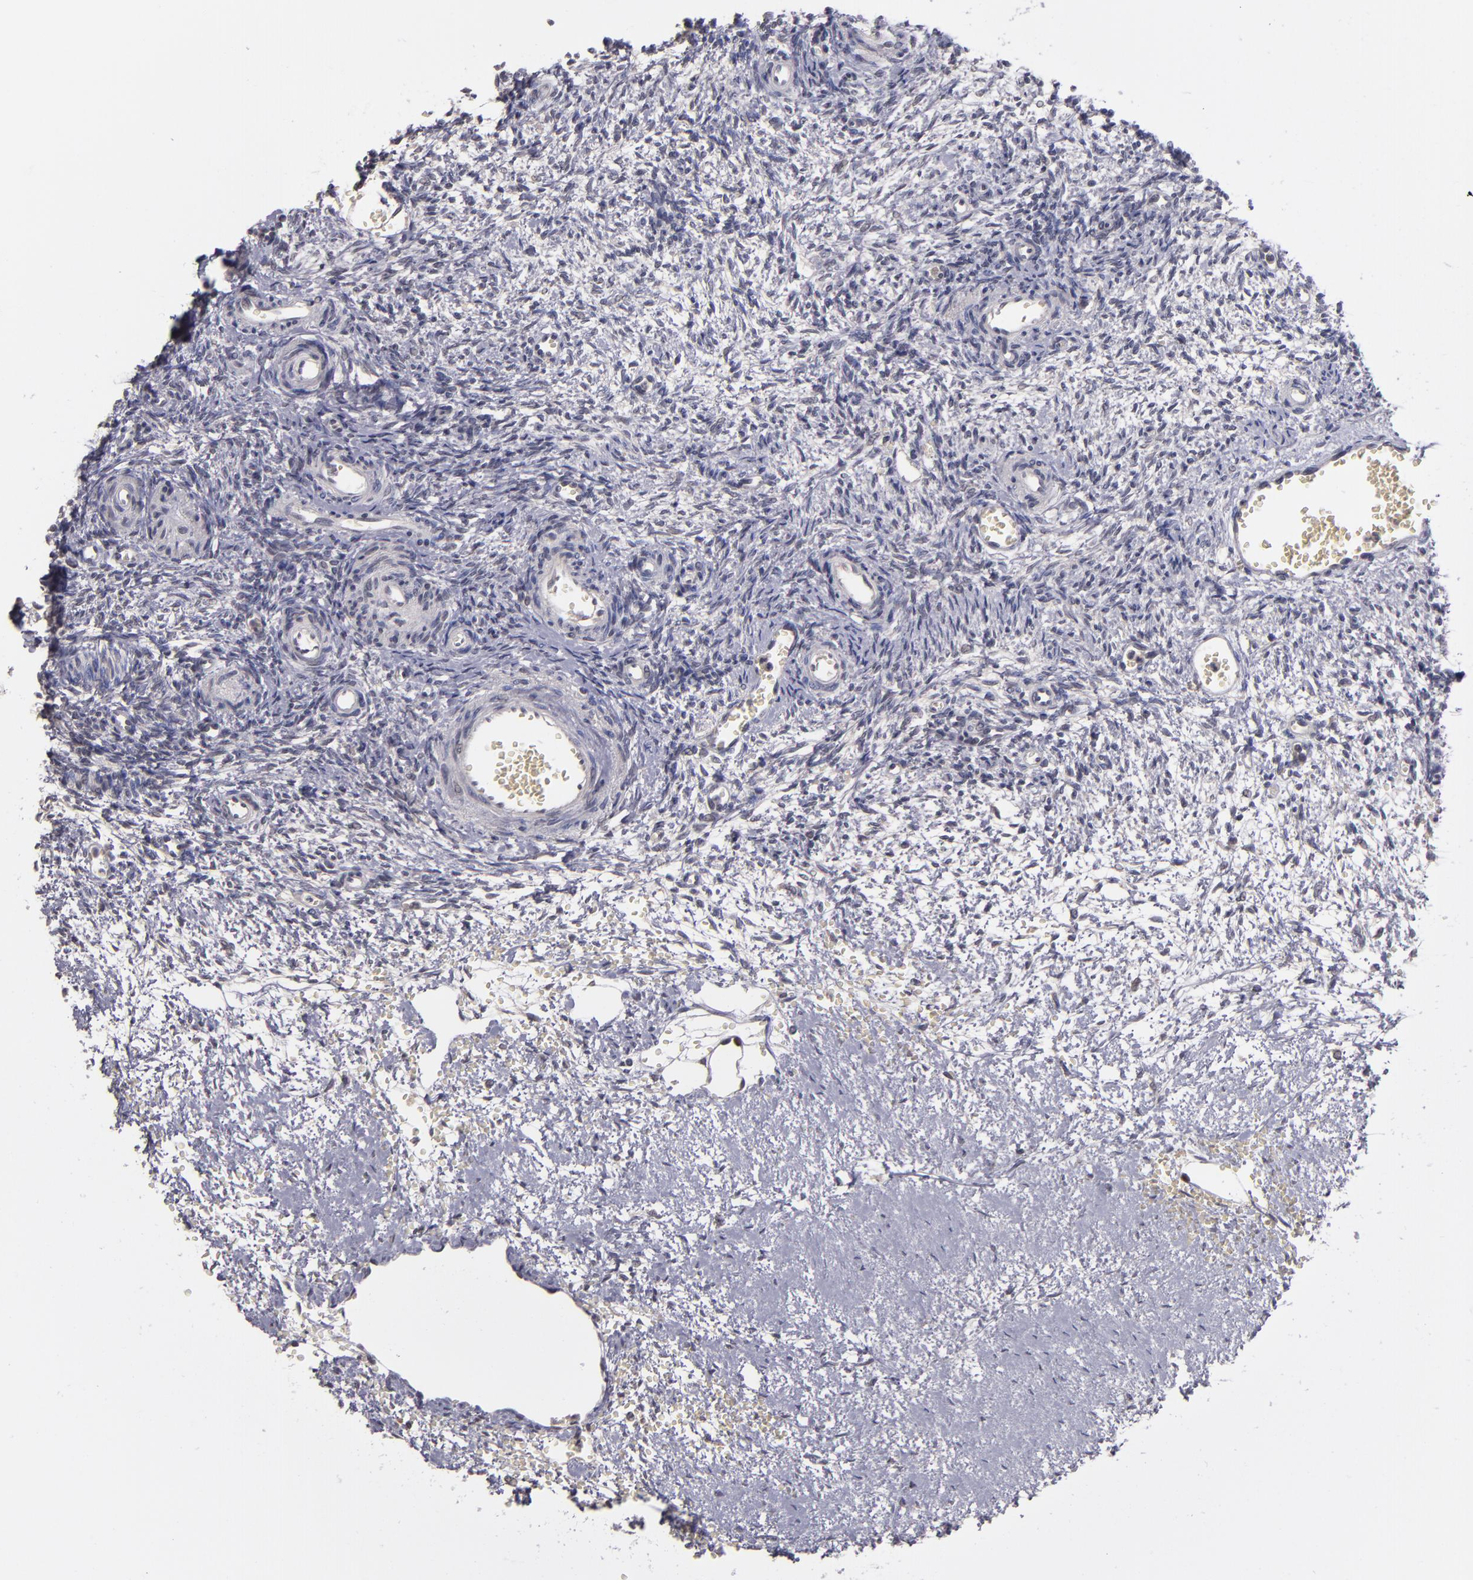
{"staining": {"intensity": "strong", "quantity": "<25%", "location": "nuclear"}, "tissue": "ovary", "cell_type": "Follicle cells", "image_type": "normal", "snomed": [{"axis": "morphology", "description": "Normal tissue, NOS"}, {"axis": "topography", "description": "Ovary"}], "caption": "The image reveals a brown stain indicating the presence of a protein in the nuclear of follicle cells in ovary. (brown staining indicates protein expression, while blue staining denotes nuclei).", "gene": "CDC7", "patient": {"sex": "female", "age": 39}}